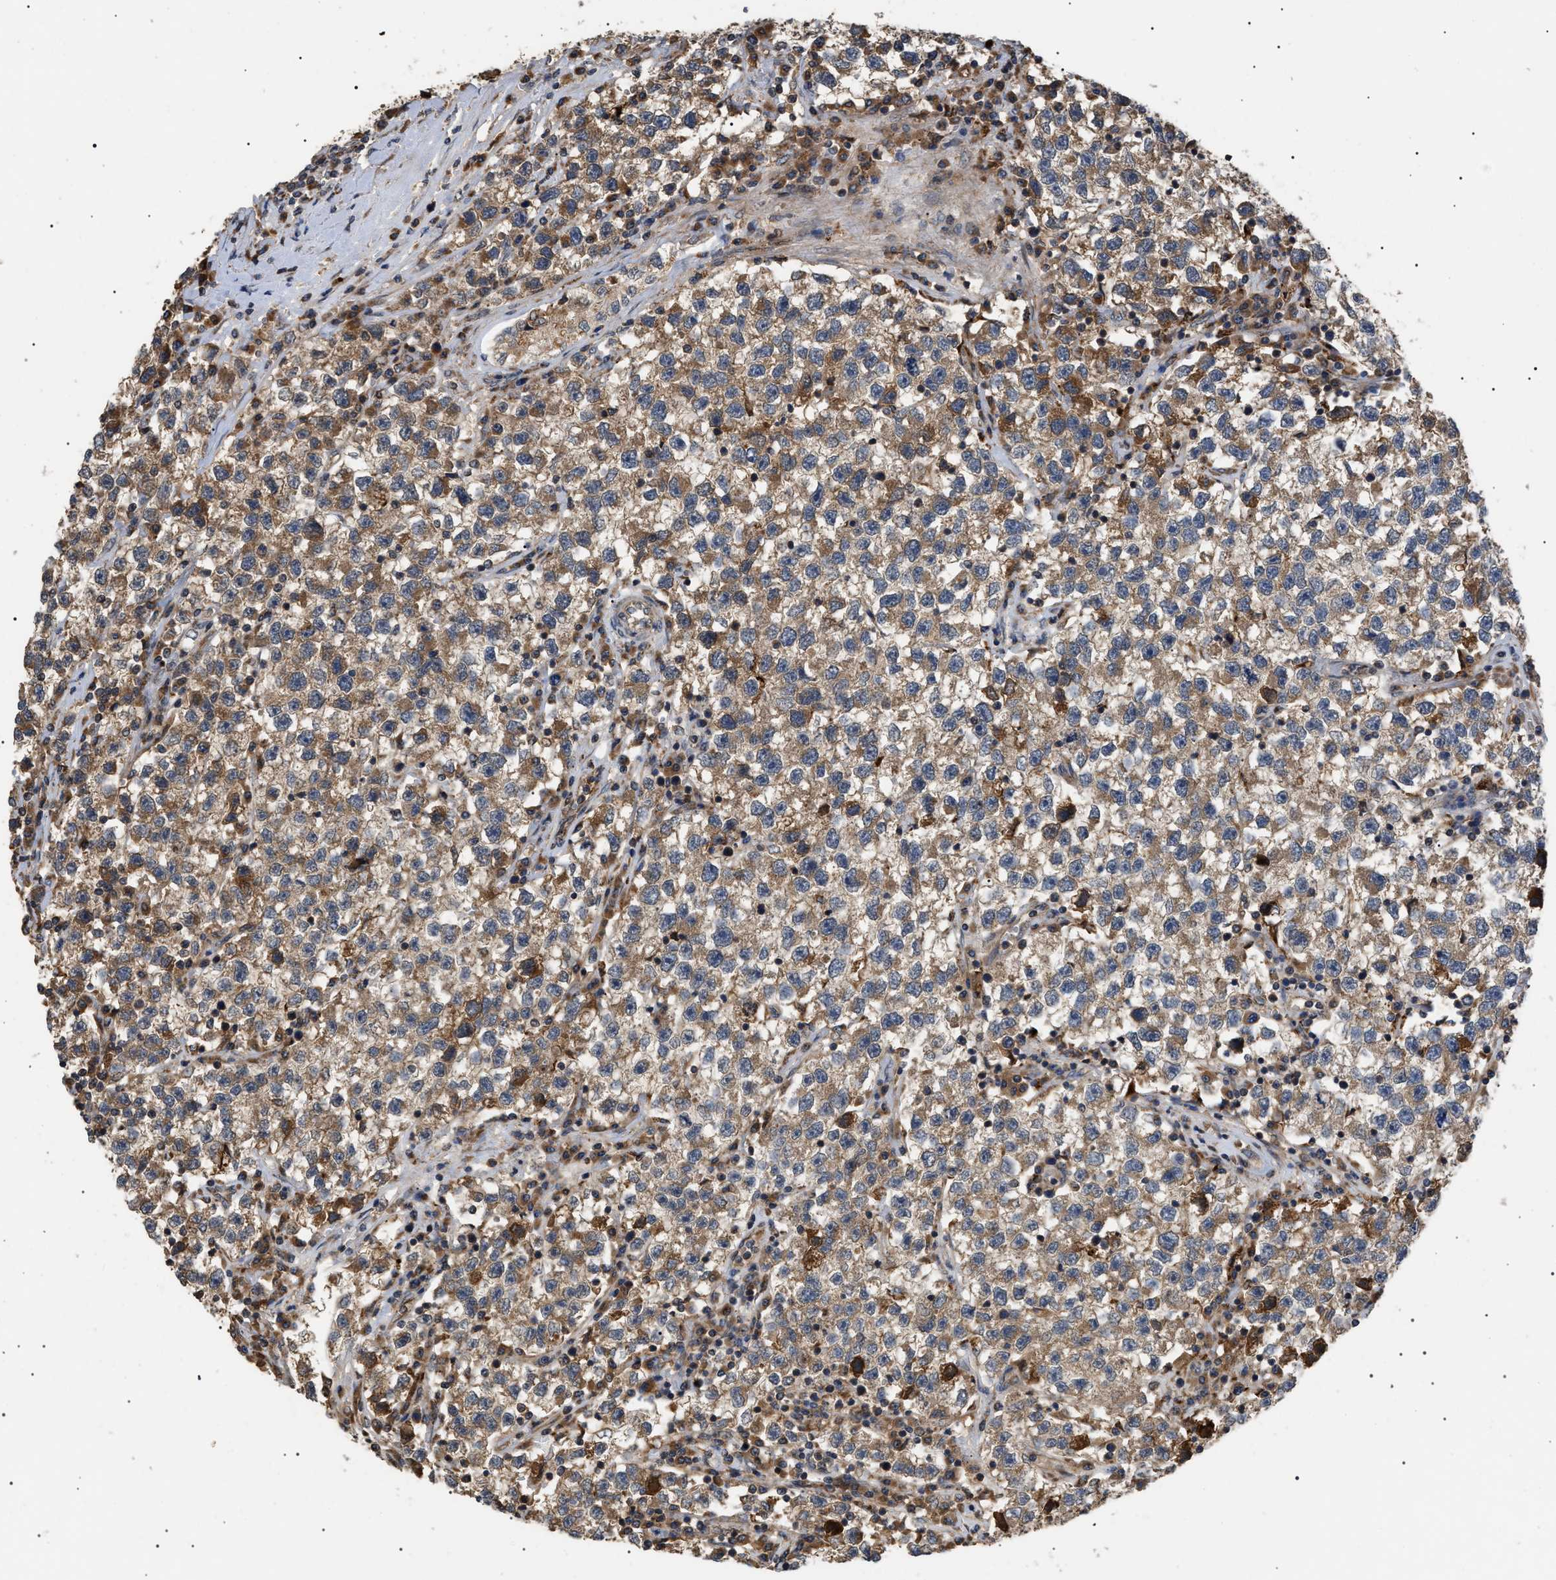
{"staining": {"intensity": "moderate", "quantity": ">75%", "location": "cytoplasmic/membranous"}, "tissue": "testis cancer", "cell_type": "Tumor cells", "image_type": "cancer", "snomed": [{"axis": "morphology", "description": "Seminoma, NOS"}, {"axis": "topography", "description": "Testis"}], "caption": "Testis seminoma tissue shows moderate cytoplasmic/membranous positivity in about >75% of tumor cells", "gene": "ASTL", "patient": {"sex": "male", "age": 22}}